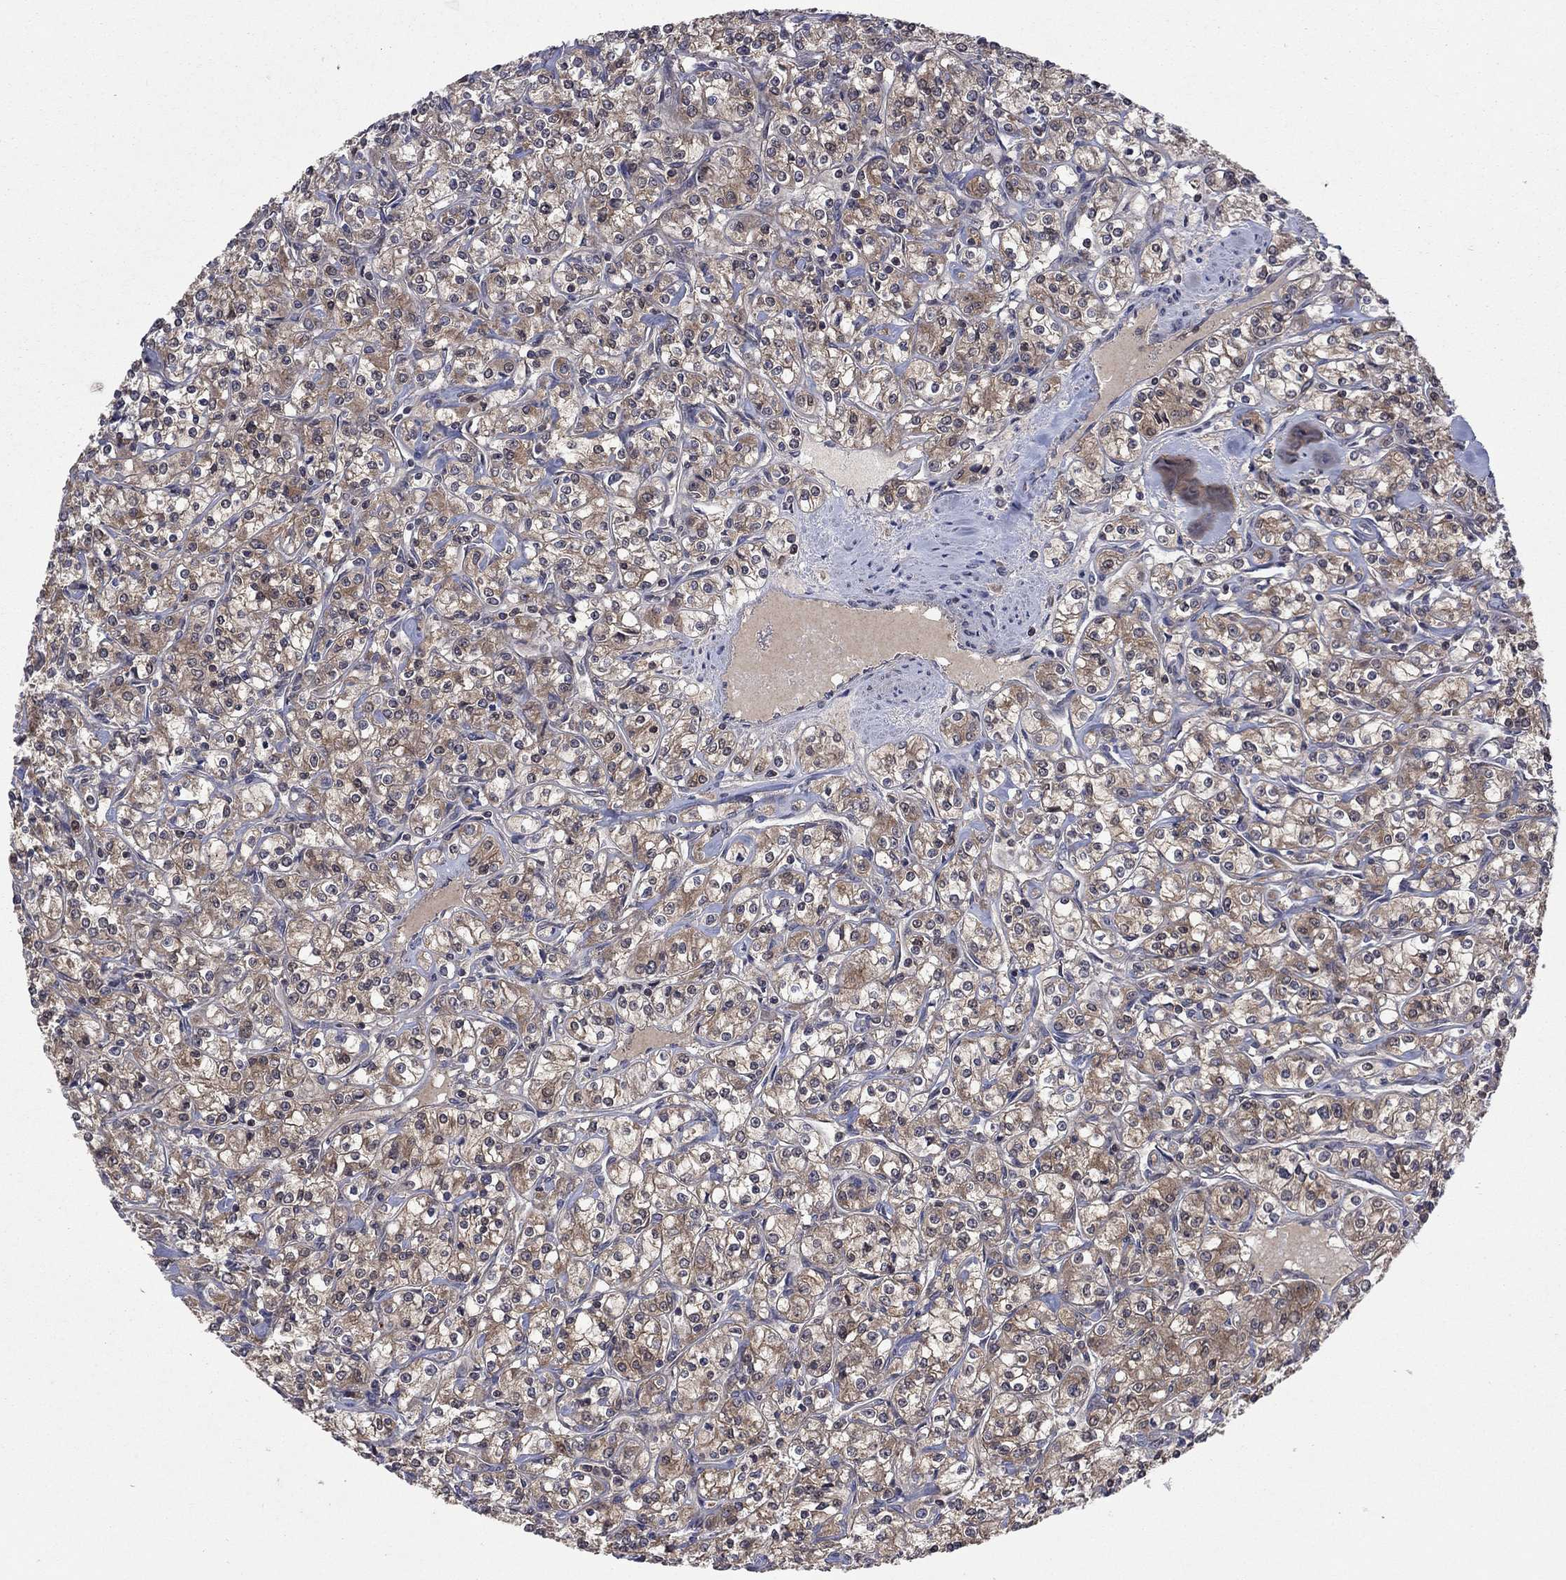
{"staining": {"intensity": "moderate", "quantity": "25%-75%", "location": "cytoplasmic/membranous"}, "tissue": "renal cancer", "cell_type": "Tumor cells", "image_type": "cancer", "snomed": [{"axis": "morphology", "description": "Adenocarcinoma, NOS"}, {"axis": "topography", "description": "Kidney"}], "caption": "Immunohistochemical staining of human adenocarcinoma (renal) reveals medium levels of moderate cytoplasmic/membranous staining in about 25%-75% of tumor cells.", "gene": "IAH1", "patient": {"sex": "male", "age": 77}}